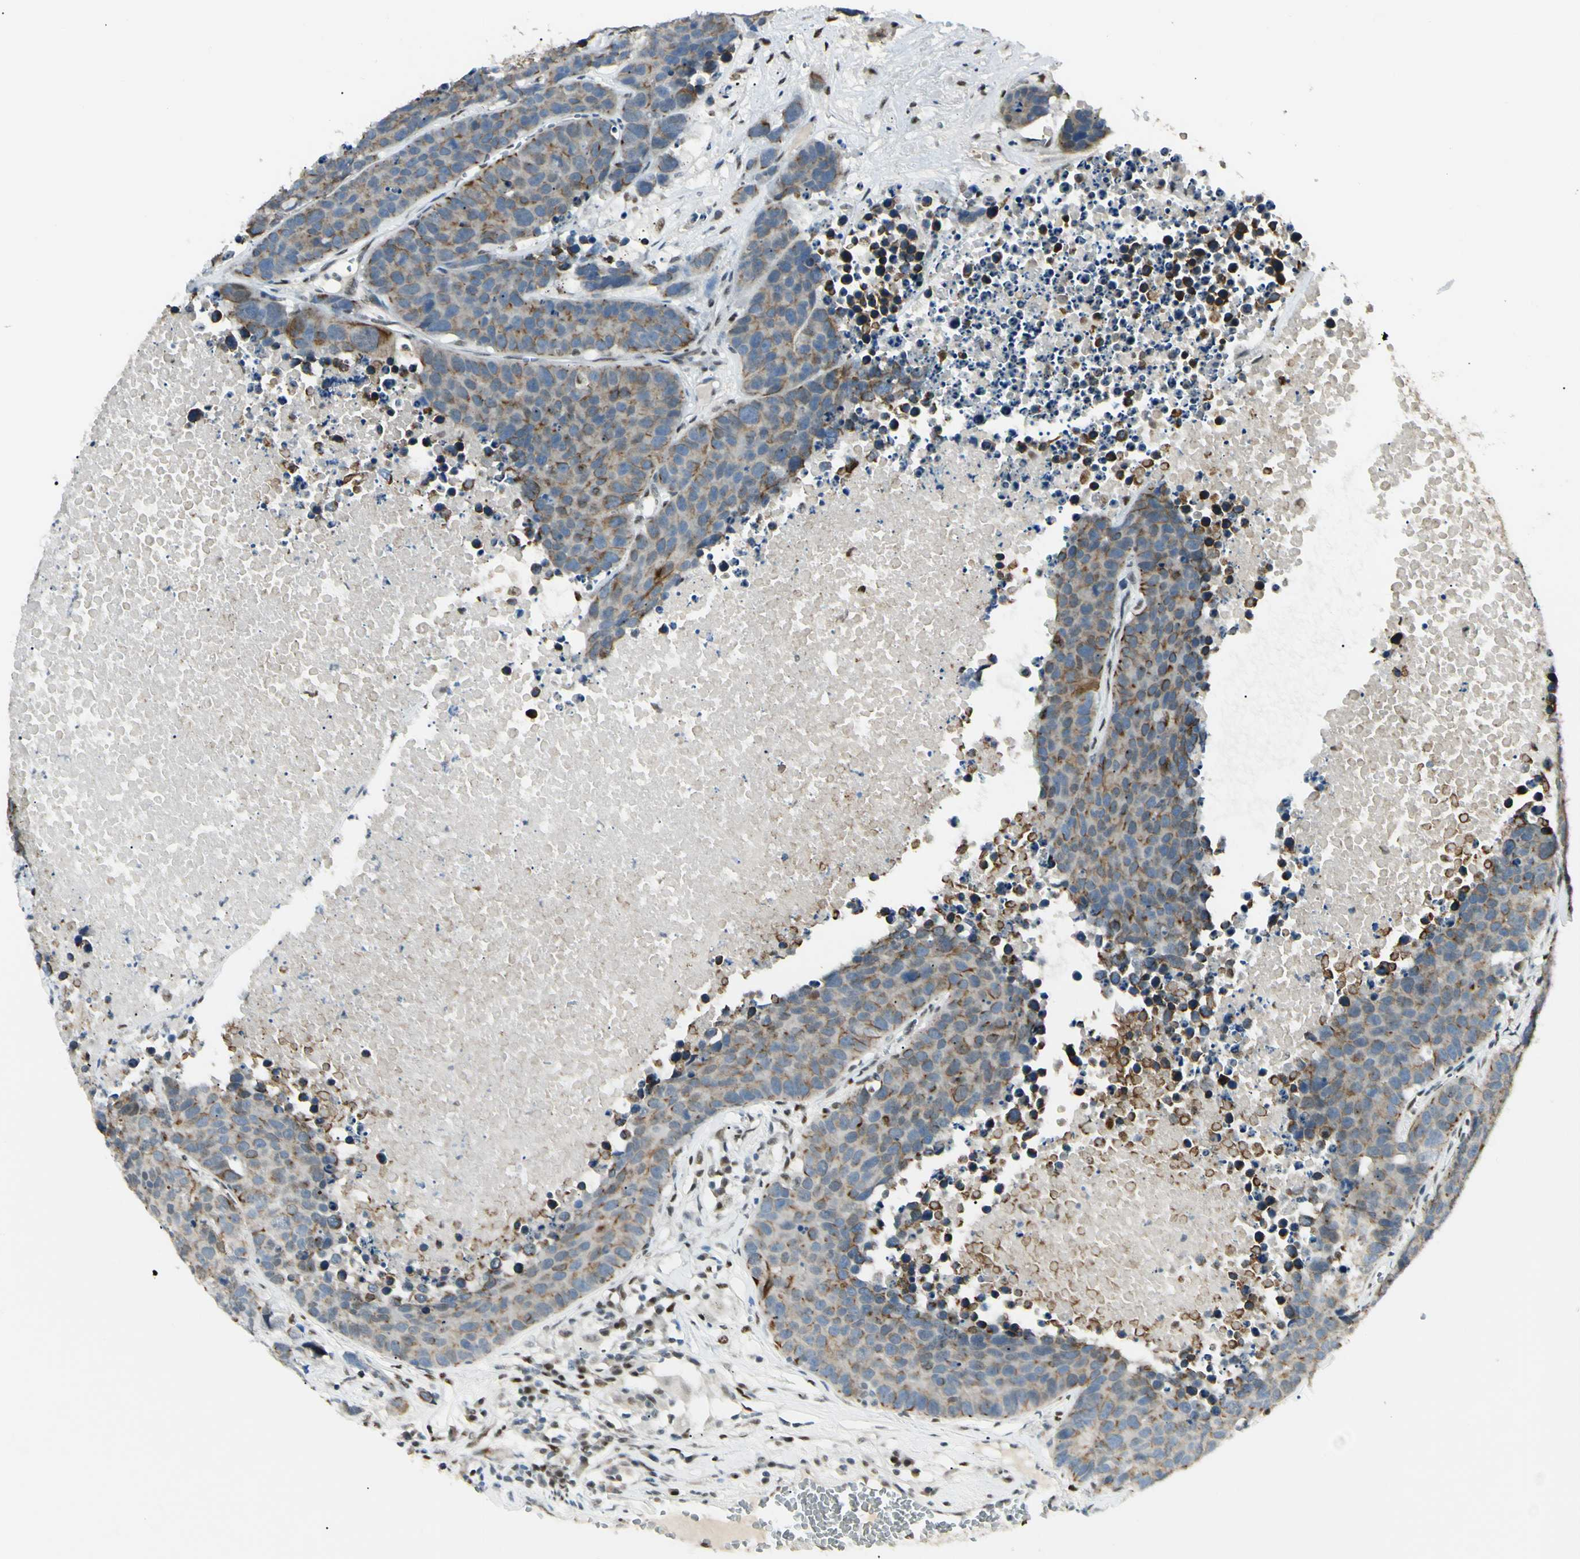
{"staining": {"intensity": "moderate", "quantity": ">75%", "location": "cytoplasmic/membranous"}, "tissue": "carcinoid", "cell_type": "Tumor cells", "image_type": "cancer", "snomed": [{"axis": "morphology", "description": "Carcinoid, malignant, NOS"}, {"axis": "topography", "description": "Lung"}], "caption": "Immunohistochemistry (IHC) (DAB) staining of human carcinoid (malignant) displays moderate cytoplasmic/membranous protein positivity in approximately >75% of tumor cells.", "gene": "ATXN1", "patient": {"sex": "male", "age": 60}}